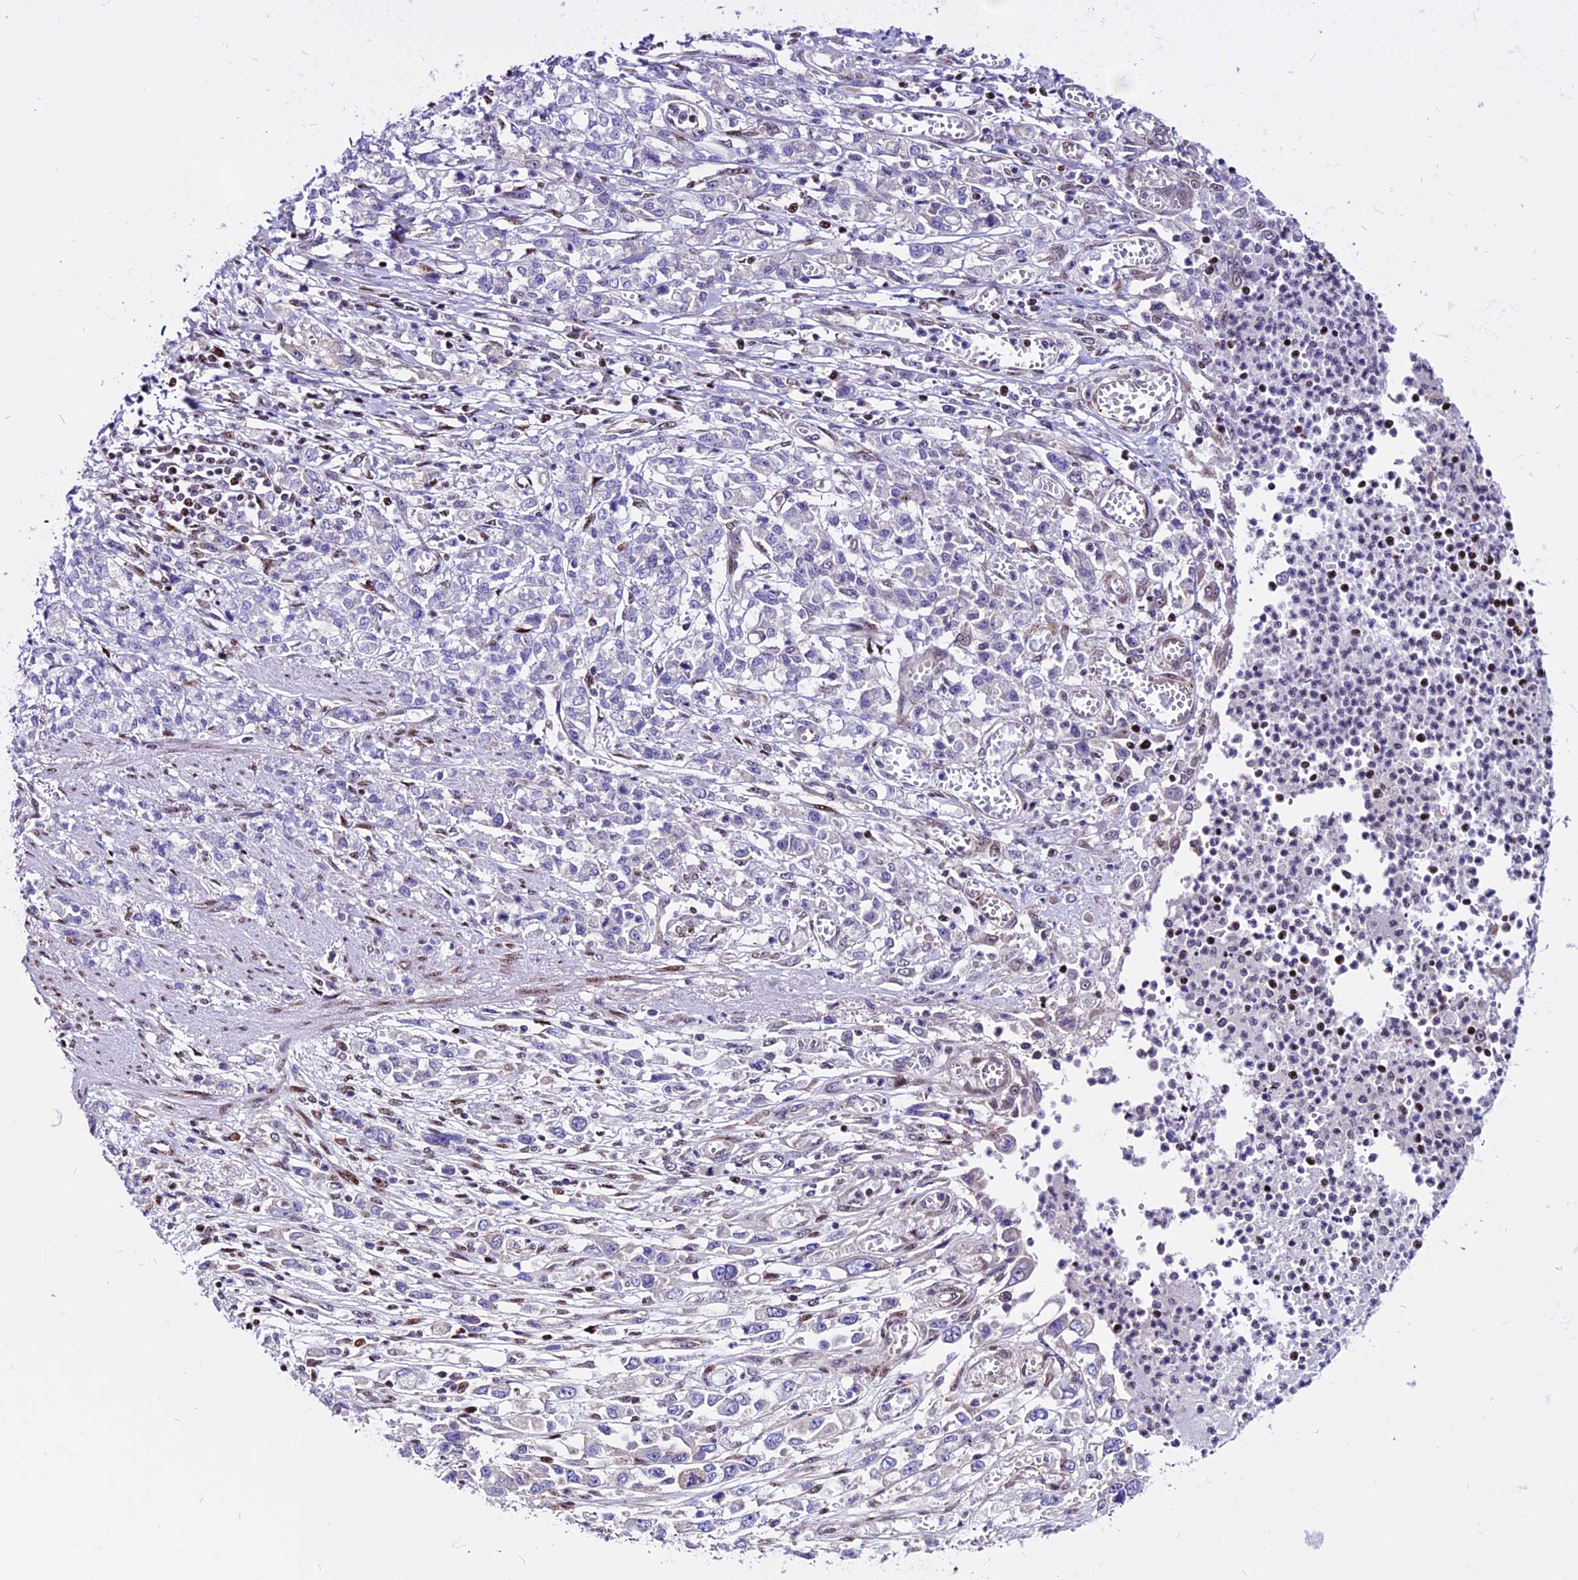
{"staining": {"intensity": "negative", "quantity": "none", "location": "none"}, "tissue": "stomach cancer", "cell_type": "Tumor cells", "image_type": "cancer", "snomed": [{"axis": "morphology", "description": "Adenocarcinoma, NOS"}, {"axis": "topography", "description": "Stomach"}], "caption": "Stomach cancer (adenocarcinoma) was stained to show a protein in brown. There is no significant positivity in tumor cells.", "gene": "RINL", "patient": {"sex": "female", "age": 76}}